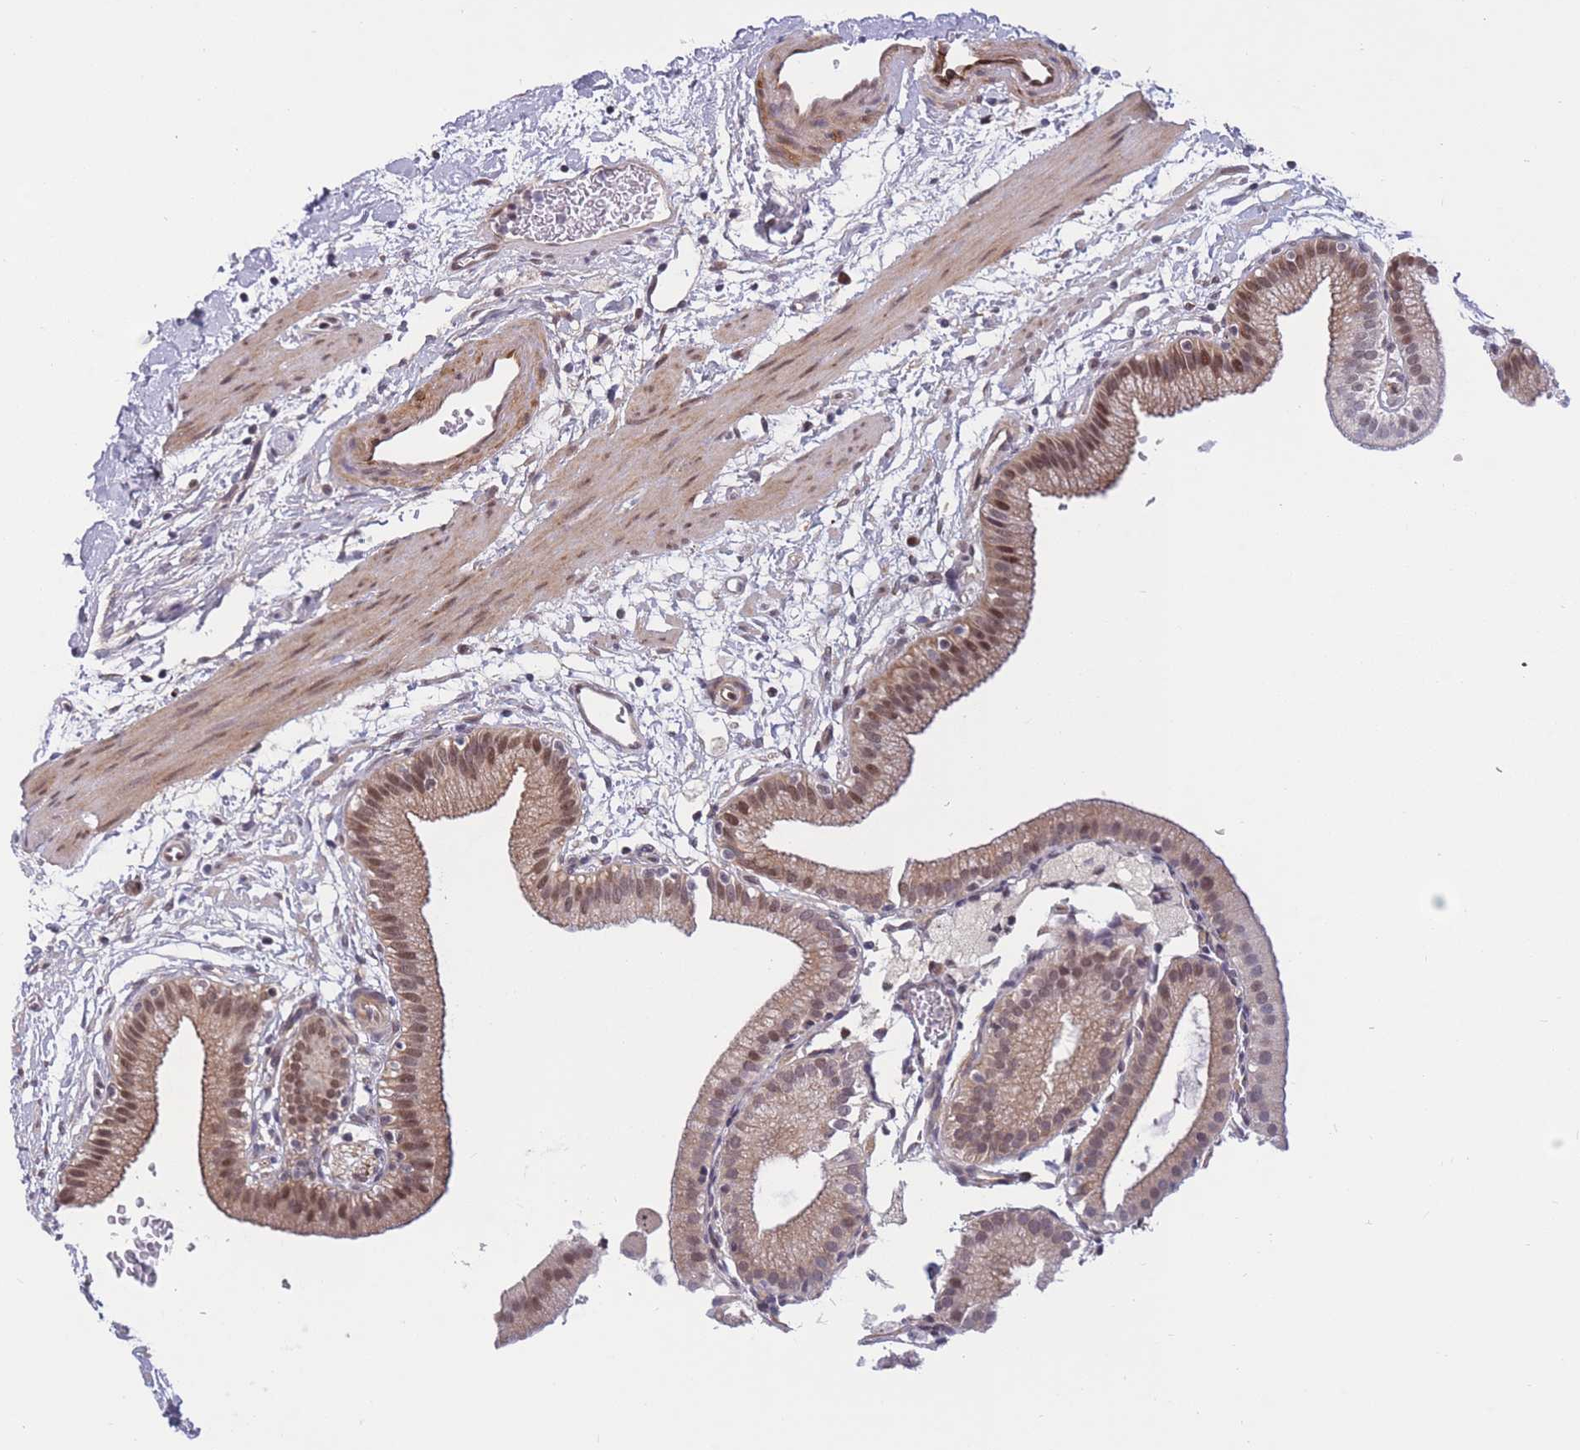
{"staining": {"intensity": "moderate", "quantity": ">75%", "location": "cytoplasmic/membranous,nuclear"}, "tissue": "gallbladder", "cell_type": "Glandular cells", "image_type": "normal", "snomed": [{"axis": "morphology", "description": "Normal tissue, NOS"}, {"axis": "topography", "description": "Gallbladder"}], "caption": "Moderate cytoplasmic/membranous,nuclear positivity is seen in approximately >75% of glandular cells in benign gallbladder.", "gene": "BCL9L", "patient": {"sex": "male", "age": 55}}